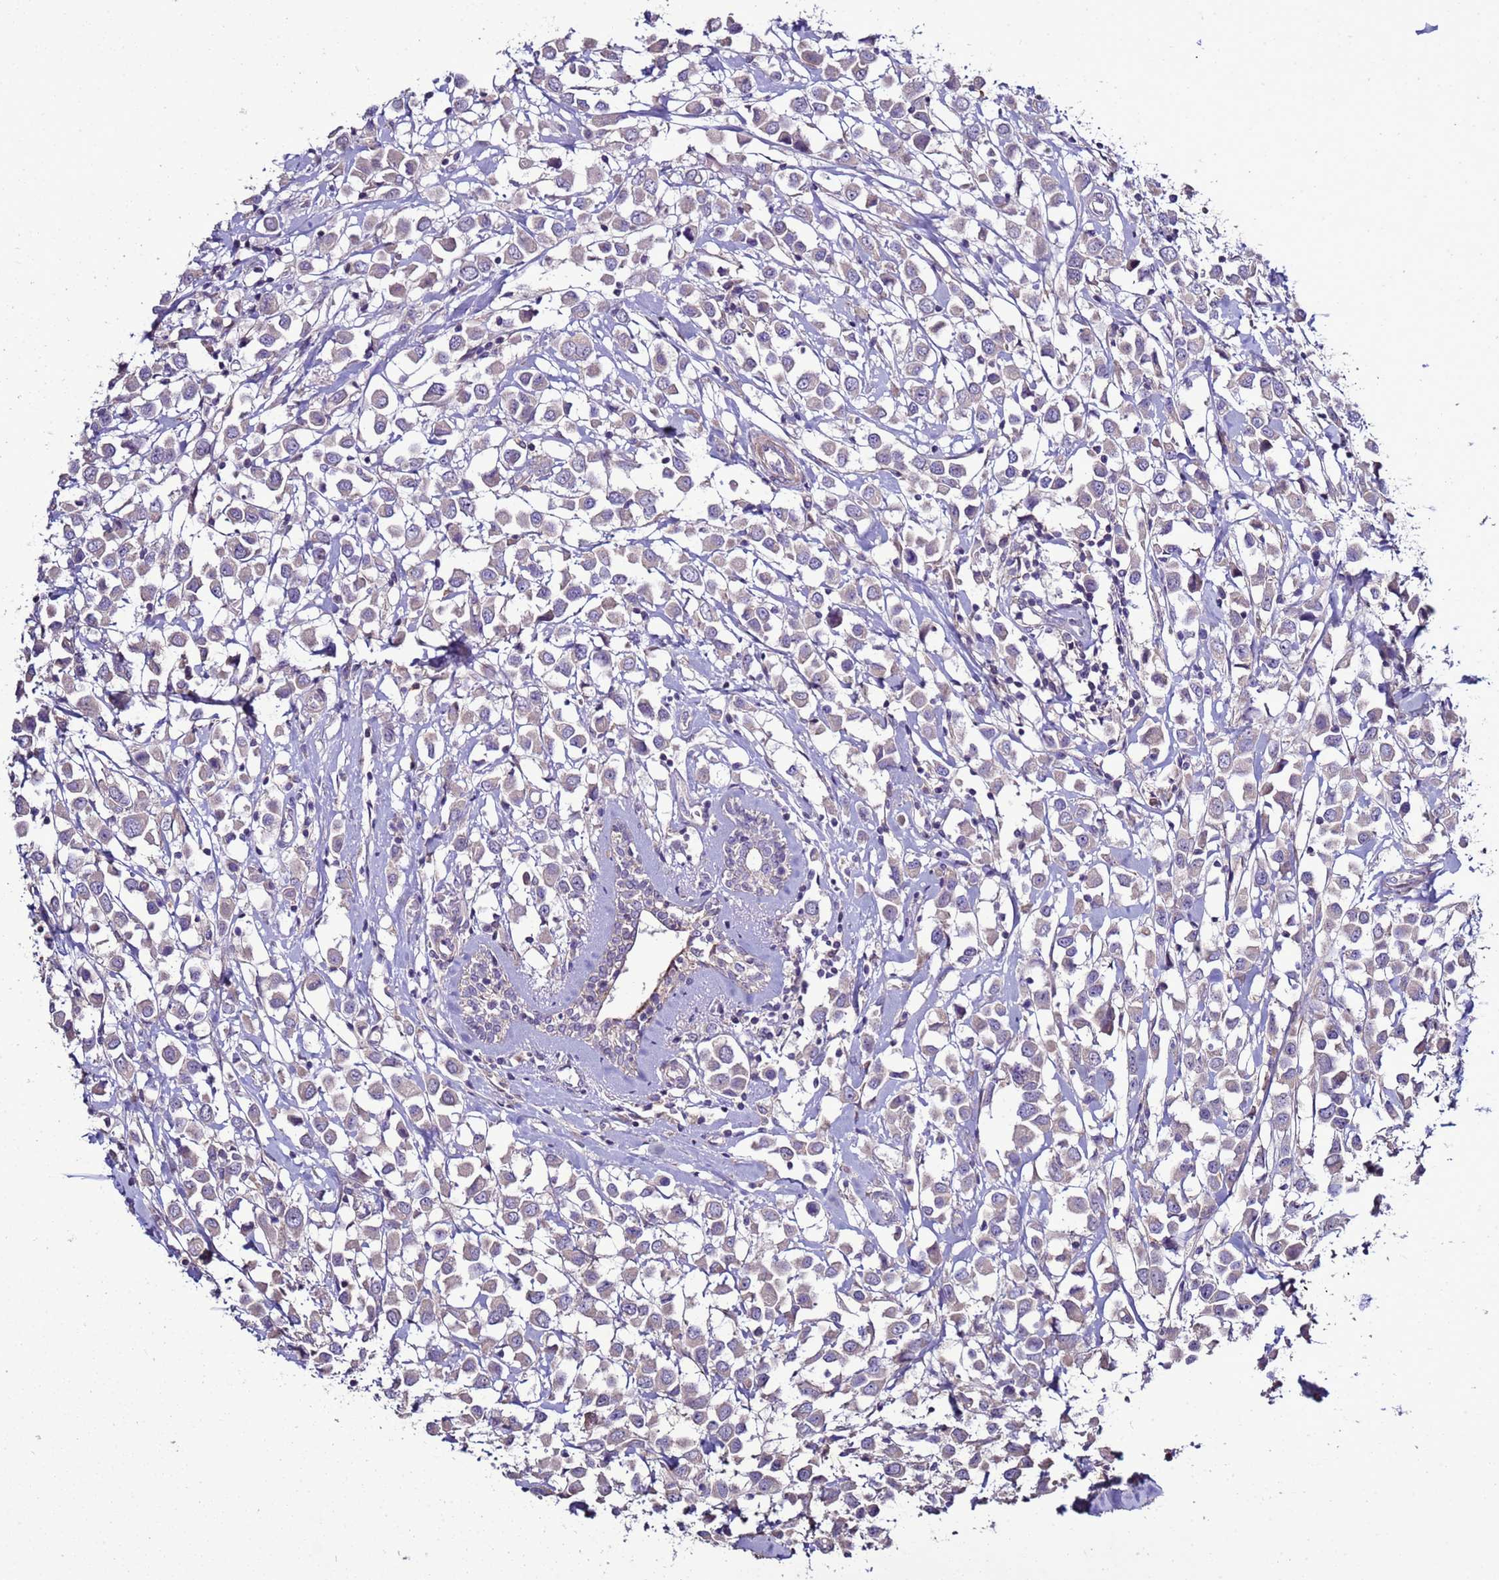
{"staining": {"intensity": "weak", "quantity": "<25%", "location": "cytoplasmic/membranous"}, "tissue": "breast cancer", "cell_type": "Tumor cells", "image_type": "cancer", "snomed": [{"axis": "morphology", "description": "Duct carcinoma"}, {"axis": "topography", "description": "Breast"}], "caption": "A micrograph of human breast cancer (infiltrating ductal carcinoma) is negative for staining in tumor cells.", "gene": "RABL2B", "patient": {"sex": "female", "age": 61}}